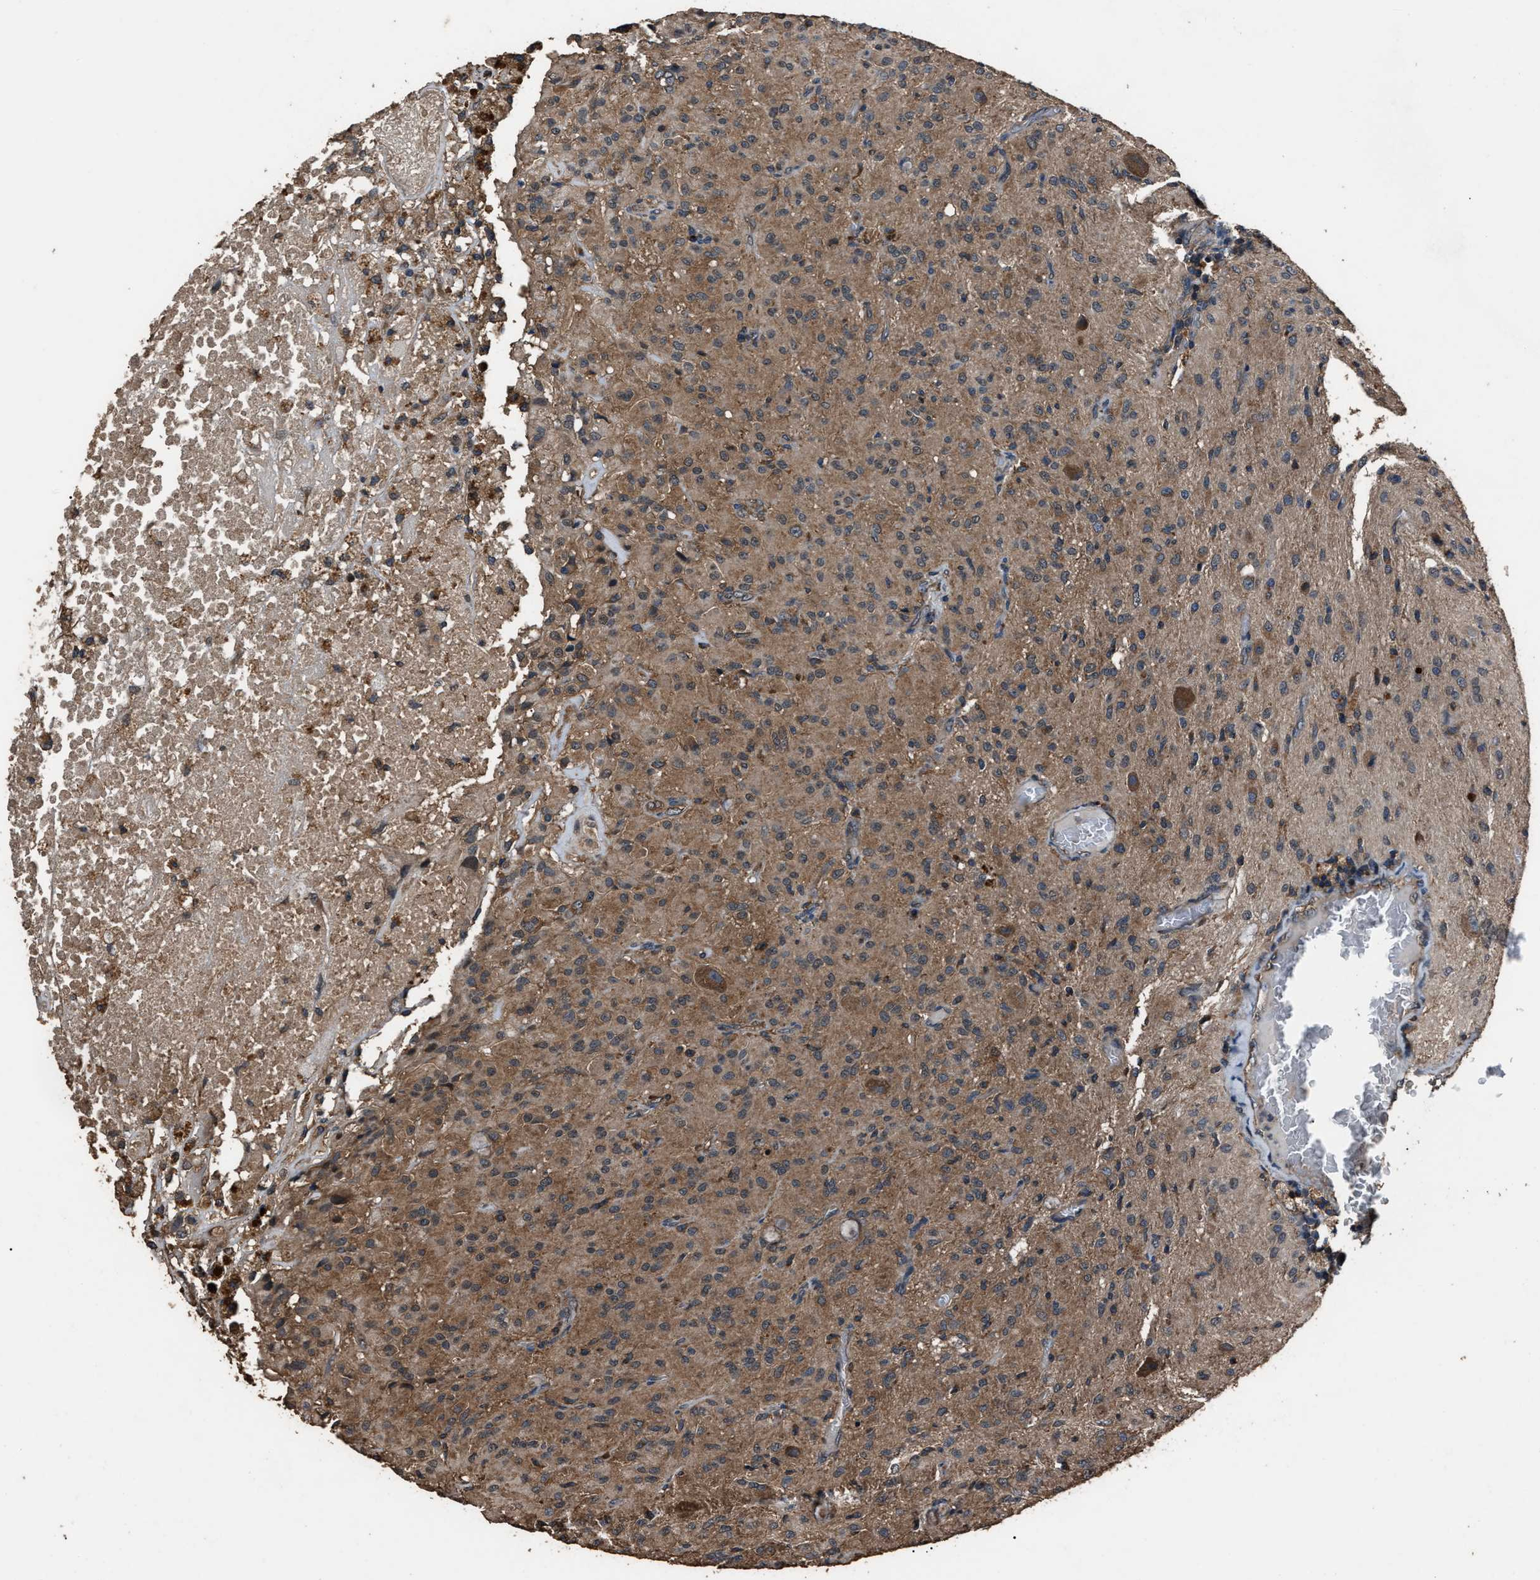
{"staining": {"intensity": "moderate", "quantity": ">75%", "location": "cytoplasmic/membranous"}, "tissue": "glioma", "cell_type": "Tumor cells", "image_type": "cancer", "snomed": [{"axis": "morphology", "description": "Glioma, malignant, High grade"}, {"axis": "topography", "description": "Brain"}], "caption": "About >75% of tumor cells in malignant glioma (high-grade) demonstrate moderate cytoplasmic/membranous protein staining as visualized by brown immunohistochemical staining.", "gene": "RNF216", "patient": {"sex": "female", "age": 59}}